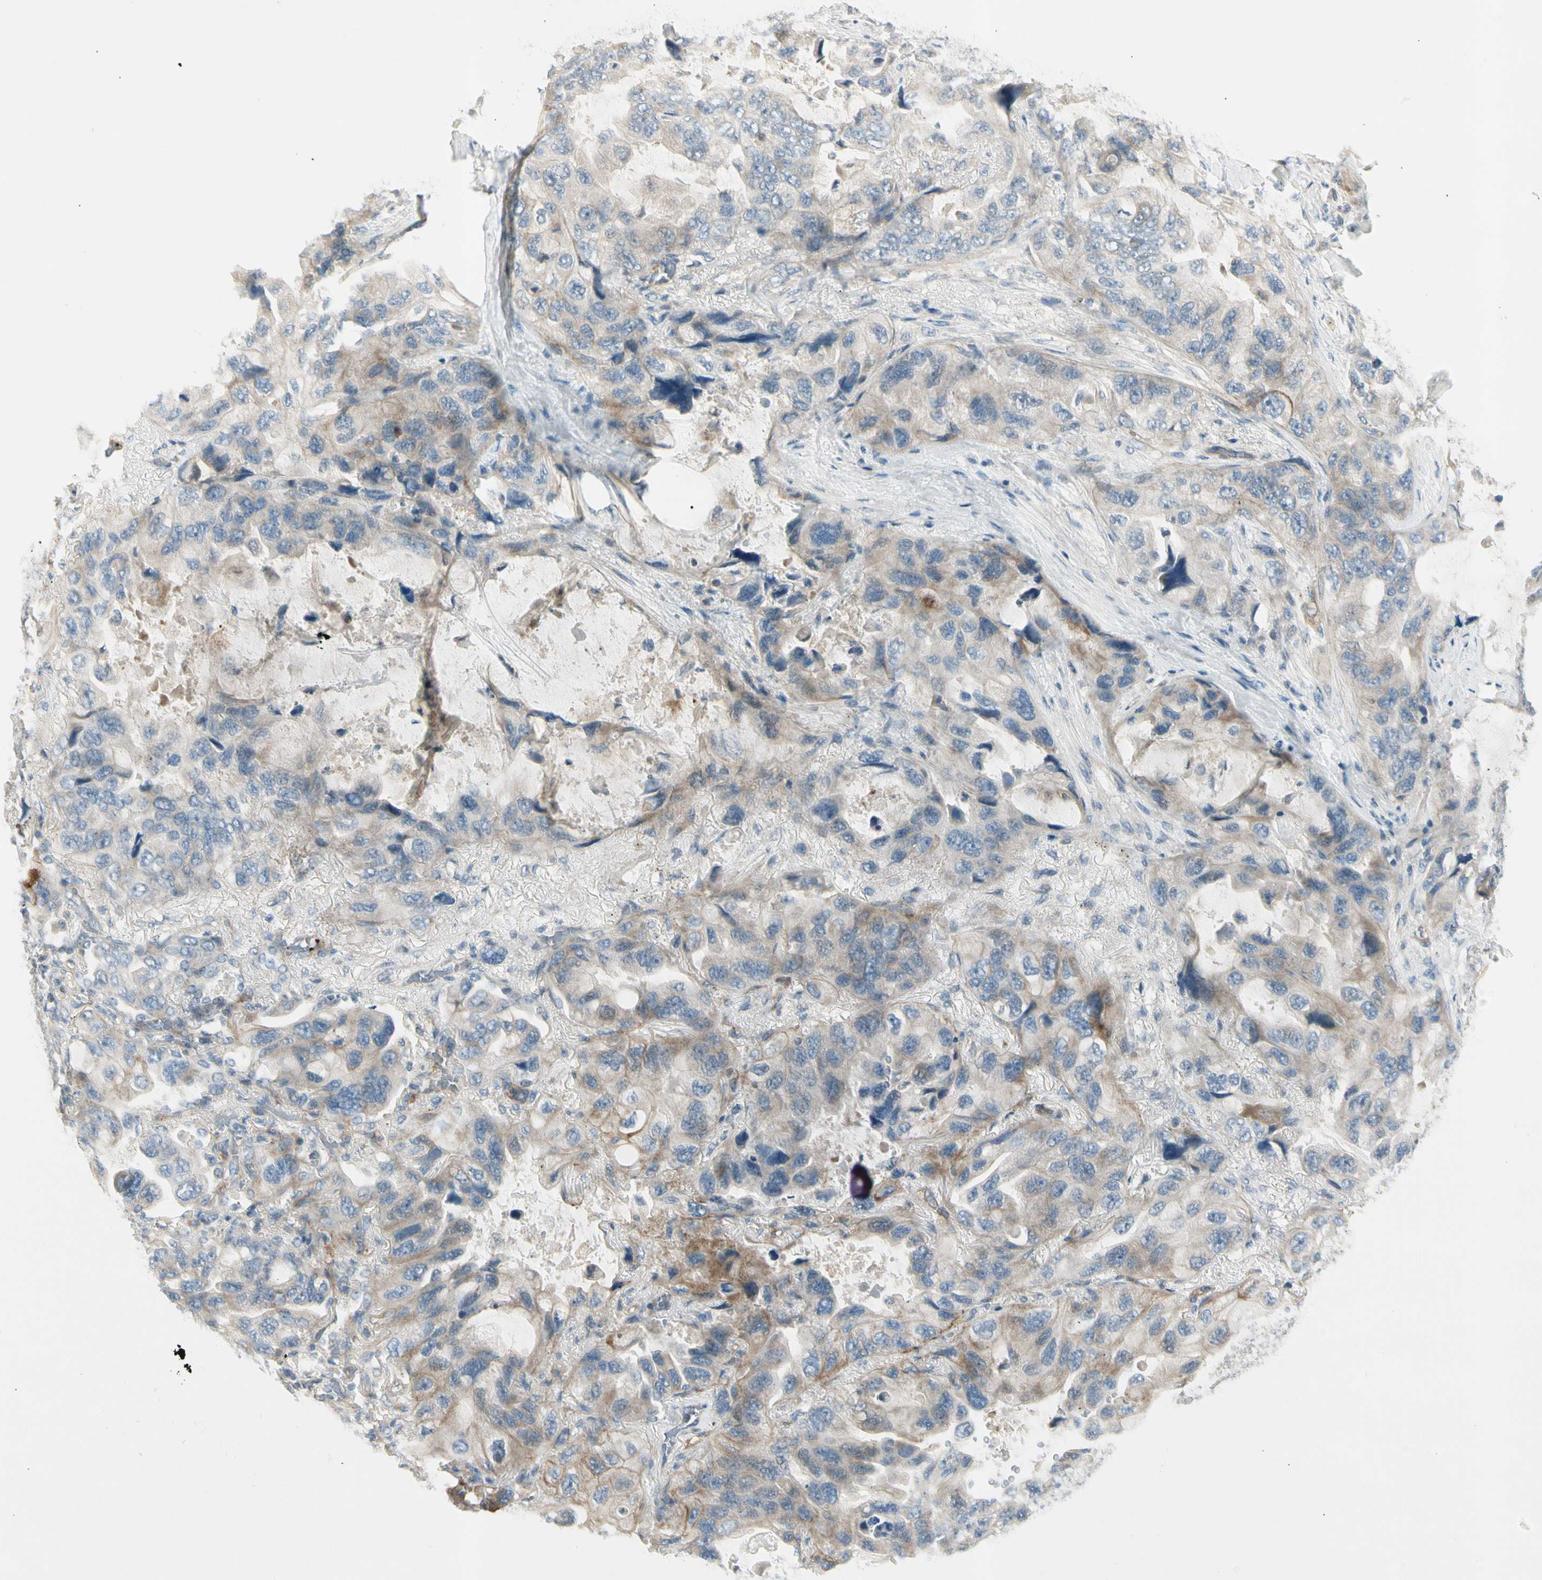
{"staining": {"intensity": "moderate", "quantity": "25%-75%", "location": "cytoplasmic/membranous"}, "tissue": "lung cancer", "cell_type": "Tumor cells", "image_type": "cancer", "snomed": [{"axis": "morphology", "description": "Squamous cell carcinoma, NOS"}, {"axis": "topography", "description": "Lung"}], "caption": "Tumor cells show moderate cytoplasmic/membranous staining in approximately 25%-75% of cells in lung squamous cell carcinoma.", "gene": "ADGRA3", "patient": {"sex": "female", "age": 73}}